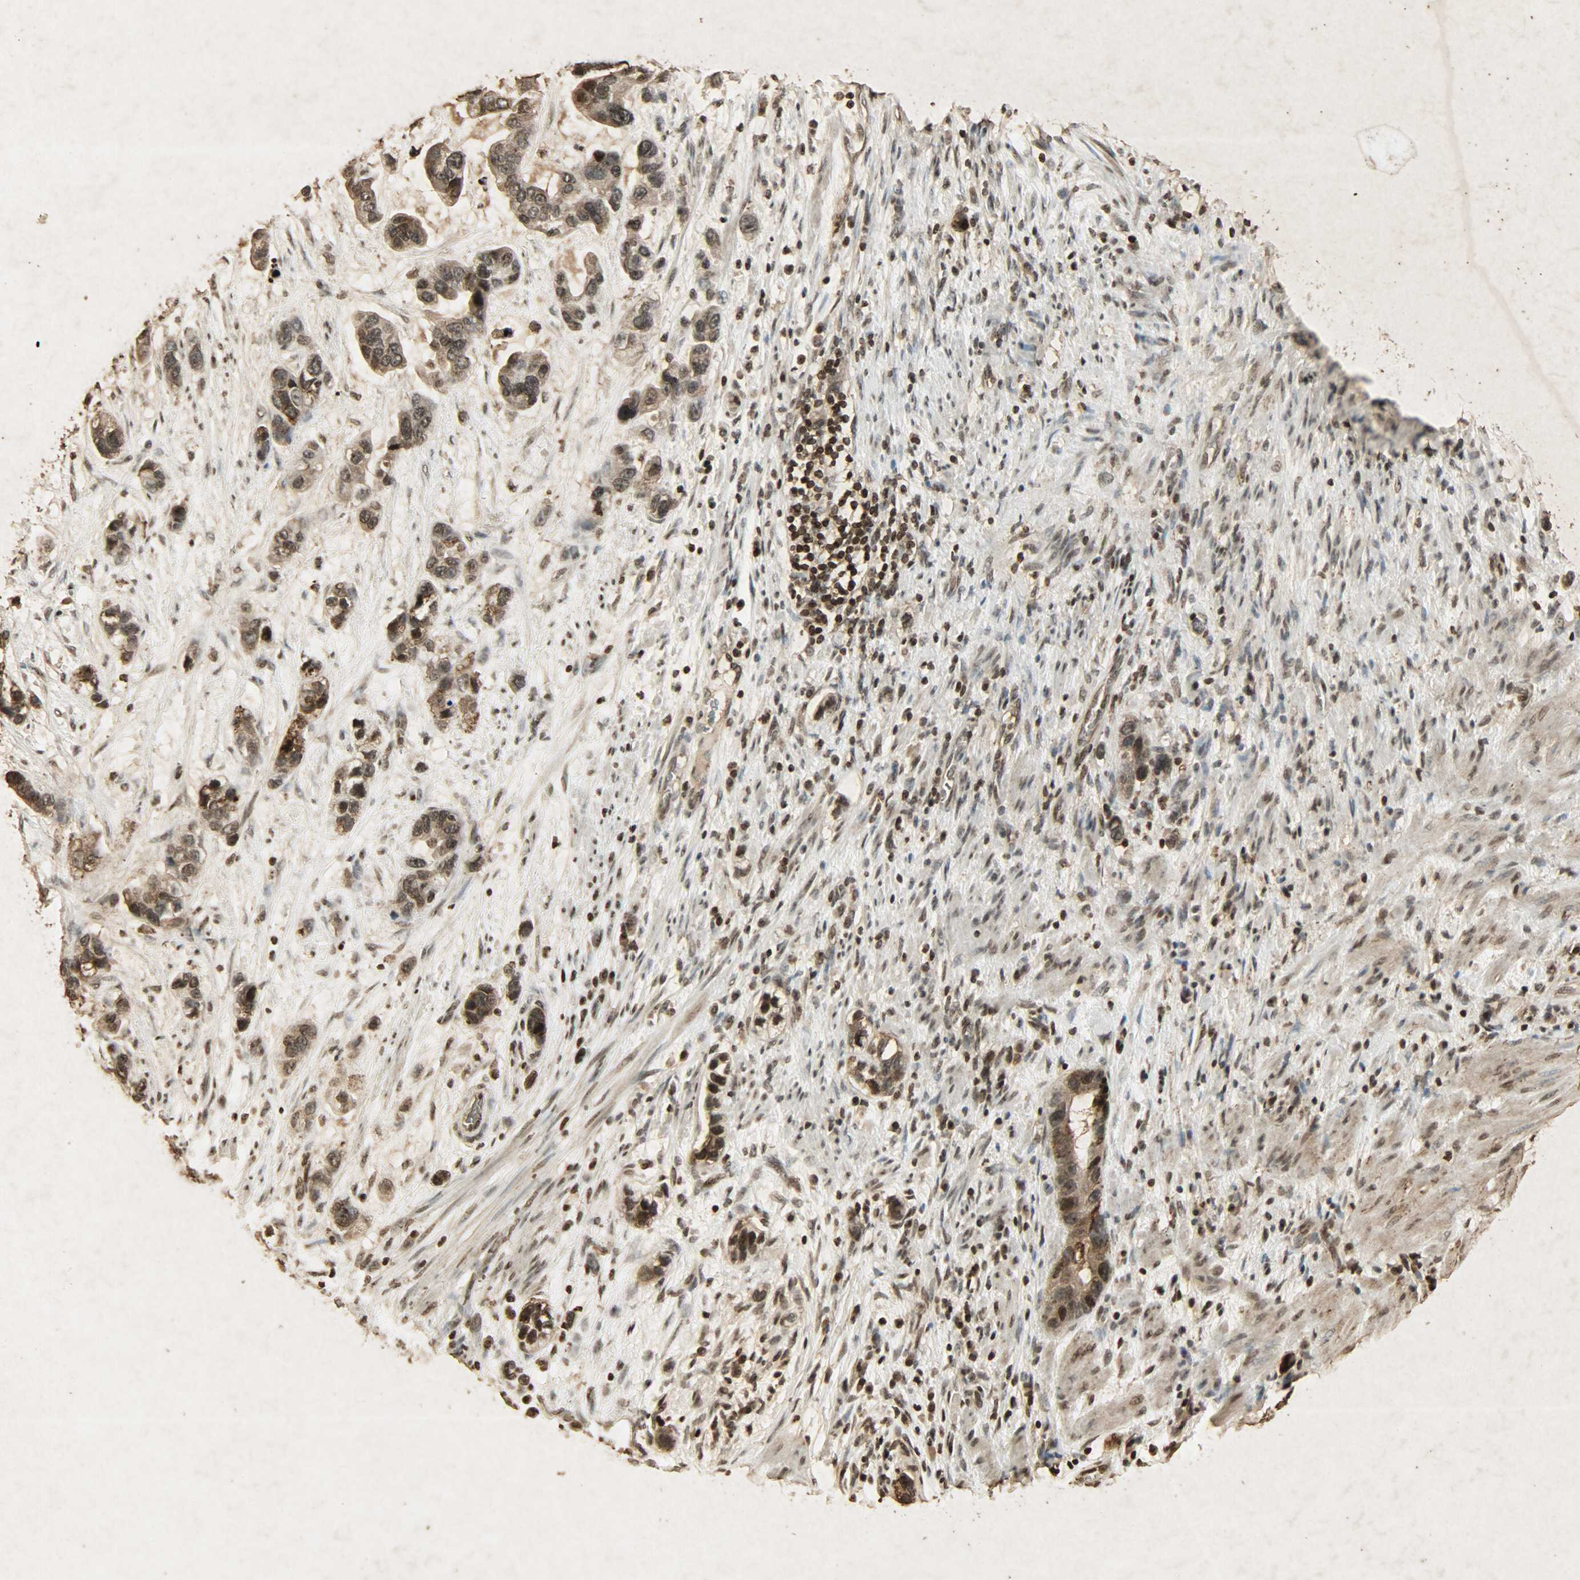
{"staining": {"intensity": "strong", "quantity": ">75%", "location": "cytoplasmic/membranous,nuclear"}, "tissue": "stomach cancer", "cell_type": "Tumor cells", "image_type": "cancer", "snomed": [{"axis": "morphology", "description": "Adenocarcinoma, NOS"}, {"axis": "topography", "description": "Stomach, lower"}], "caption": "About >75% of tumor cells in adenocarcinoma (stomach) reveal strong cytoplasmic/membranous and nuclear protein expression as visualized by brown immunohistochemical staining.", "gene": "PPP3R1", "patient": {"sex": "female", "age": 93}}